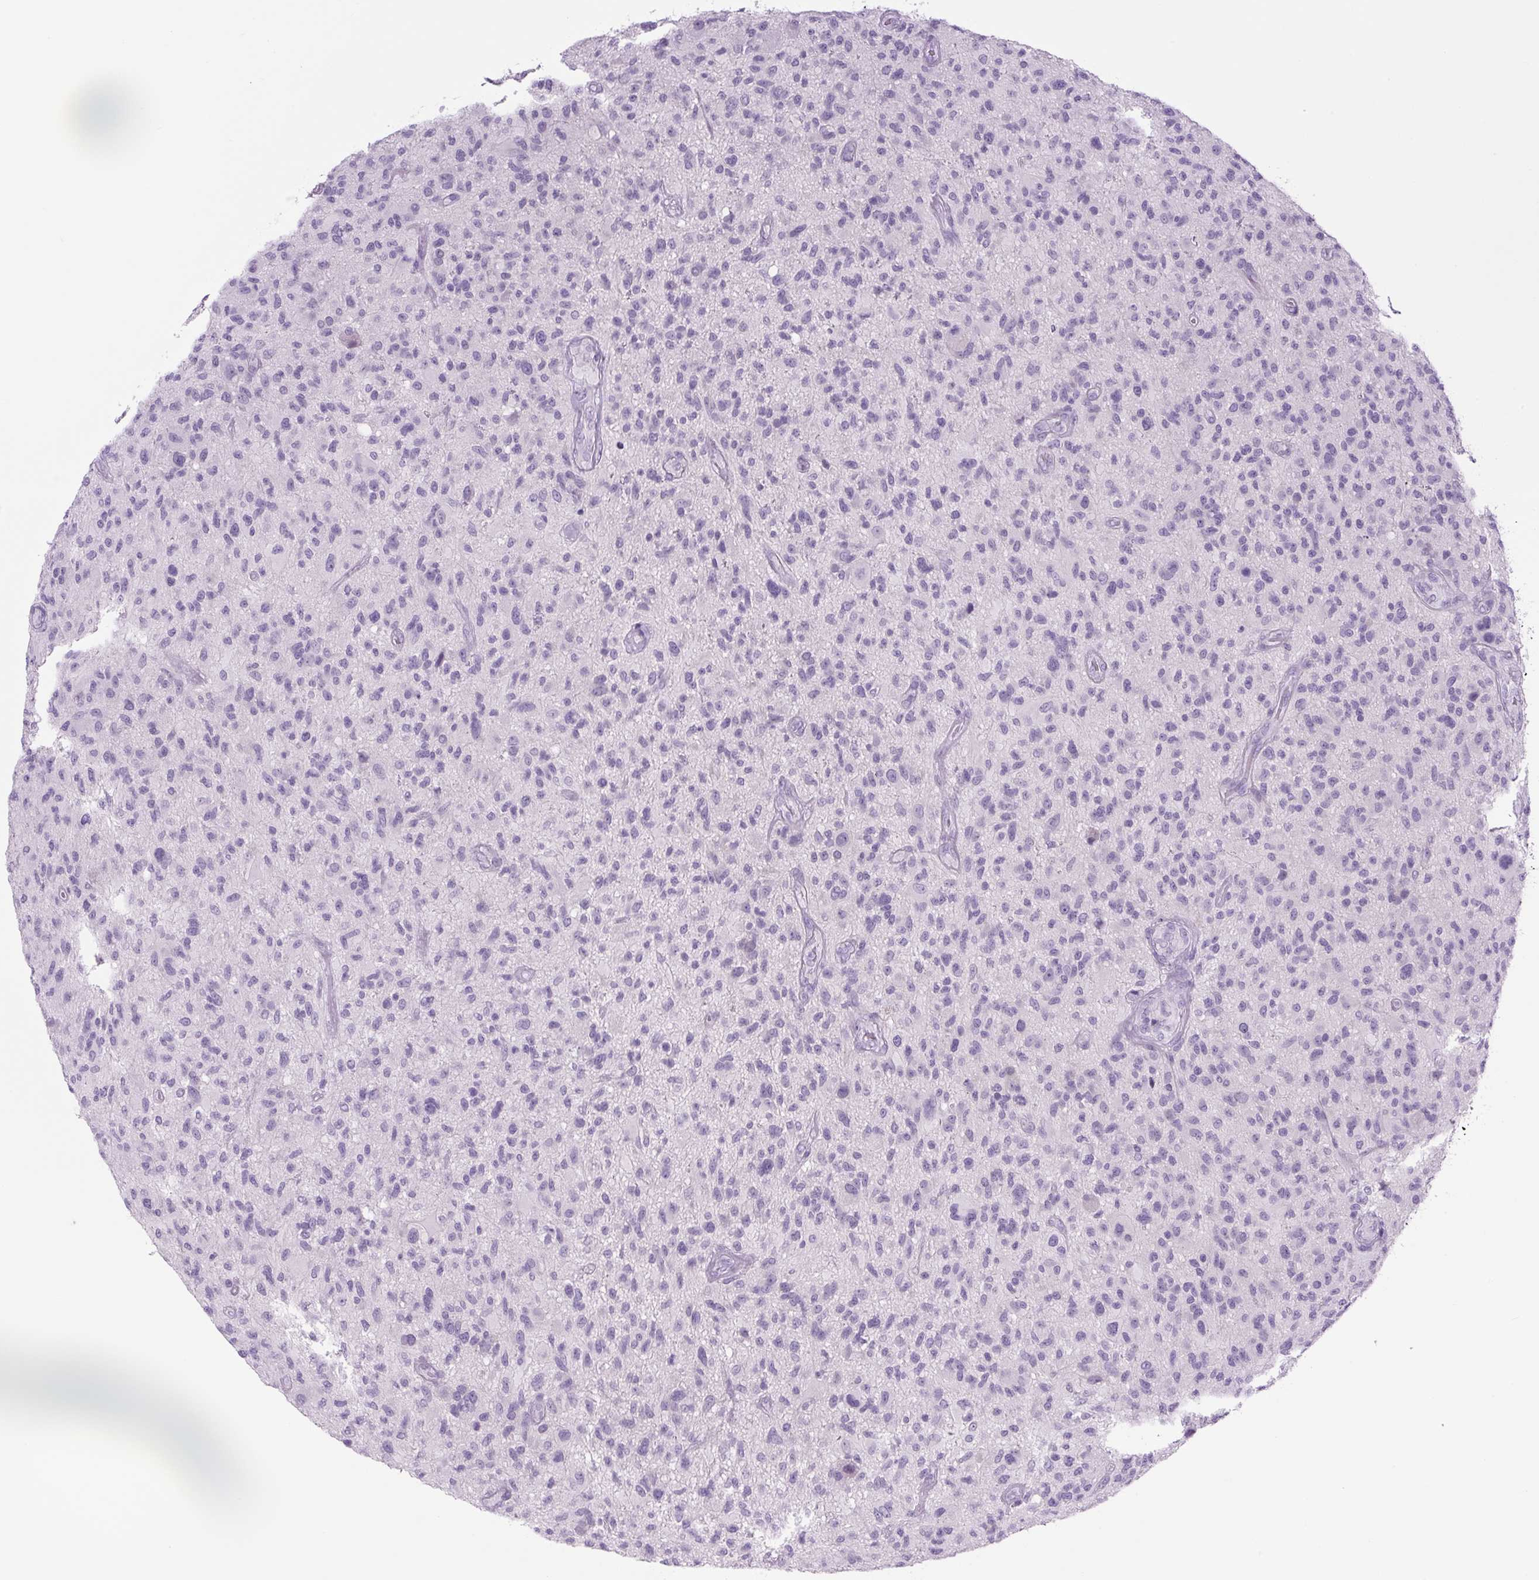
{"staining": {"intensity": "negative", "quantity": "none", "location": "none"}, "tissue": "glioma", "cell_type": "Tumor cells", "image_type": "cancer", "snomed": [{"axis": "morphology", "description": "Glioma, malignant, High grade"}, {"axis": "topography", "description": "Brain"}], "caption": "High-grade glioma (malignant) was stained to show a protein in brown. There is no significant staining in tumor cells.", "gene": "COL9A2", "patient": {"sex": "male", "age": 47}}